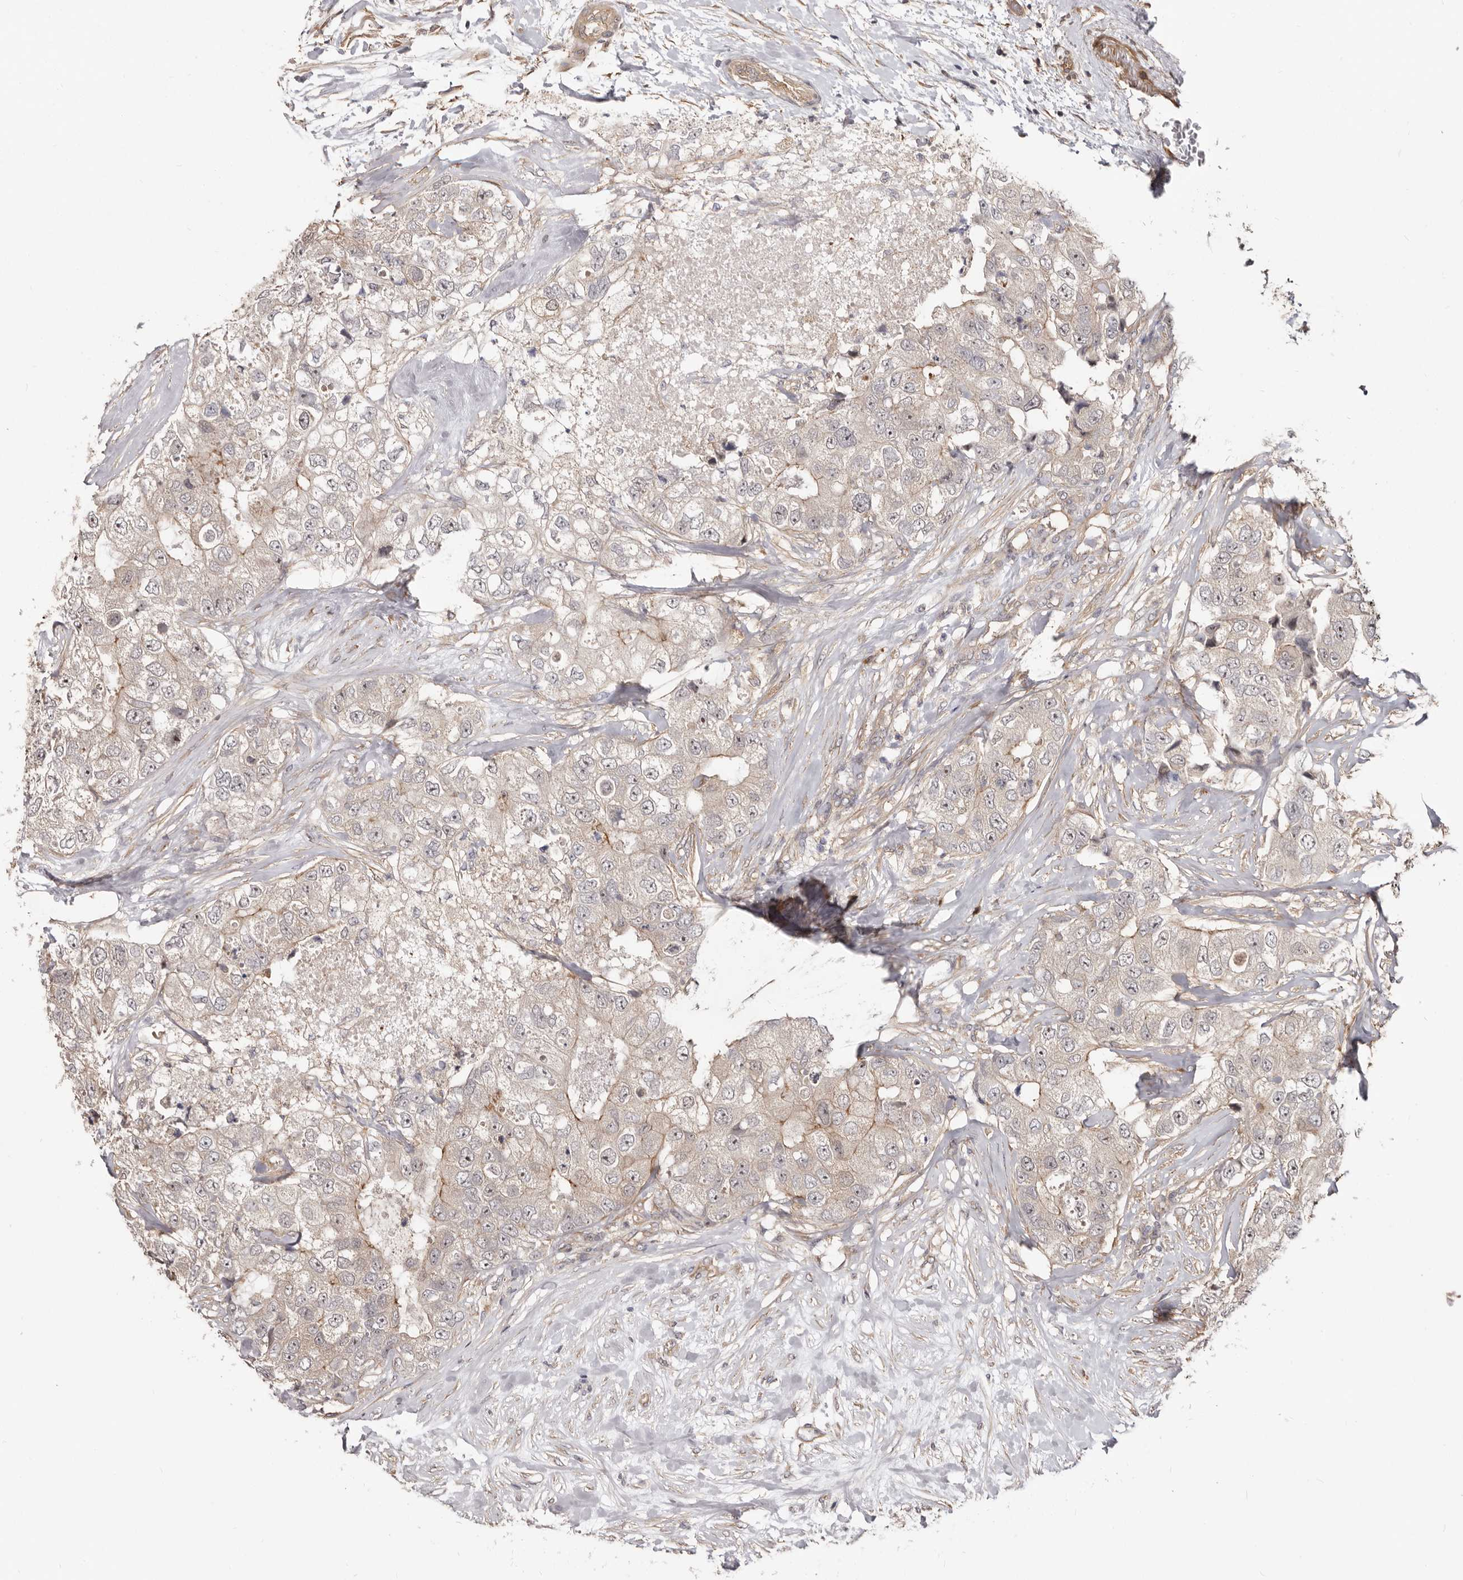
{"staining": {"intensity": "weak", "quantity": "<25%", "location": "cytoplasmic/membranous"}, "tissue": "breast cancer", "cell_type": "Tumor cells", "image_type": "cancer", "snomed": [{"axis": "morphology", "description": "Duct carcinoma"}, {"axis": "topography", "description": "Breast"}], "caption": "Immunohistochemistry (IHC) image of neoplastic tissue: breast intraductal carcinoma stained with DAB (3,3'-diaminobenzidine) reveals no significant protein expression in tumor cells. (Stains: DAB immunohistochemistry with hematoxylin counter stain, Microscopy: brightfield microscopy at high magnification).", "gene": "GPATCH4", "patient": {"sex": "female", "age": 62}}